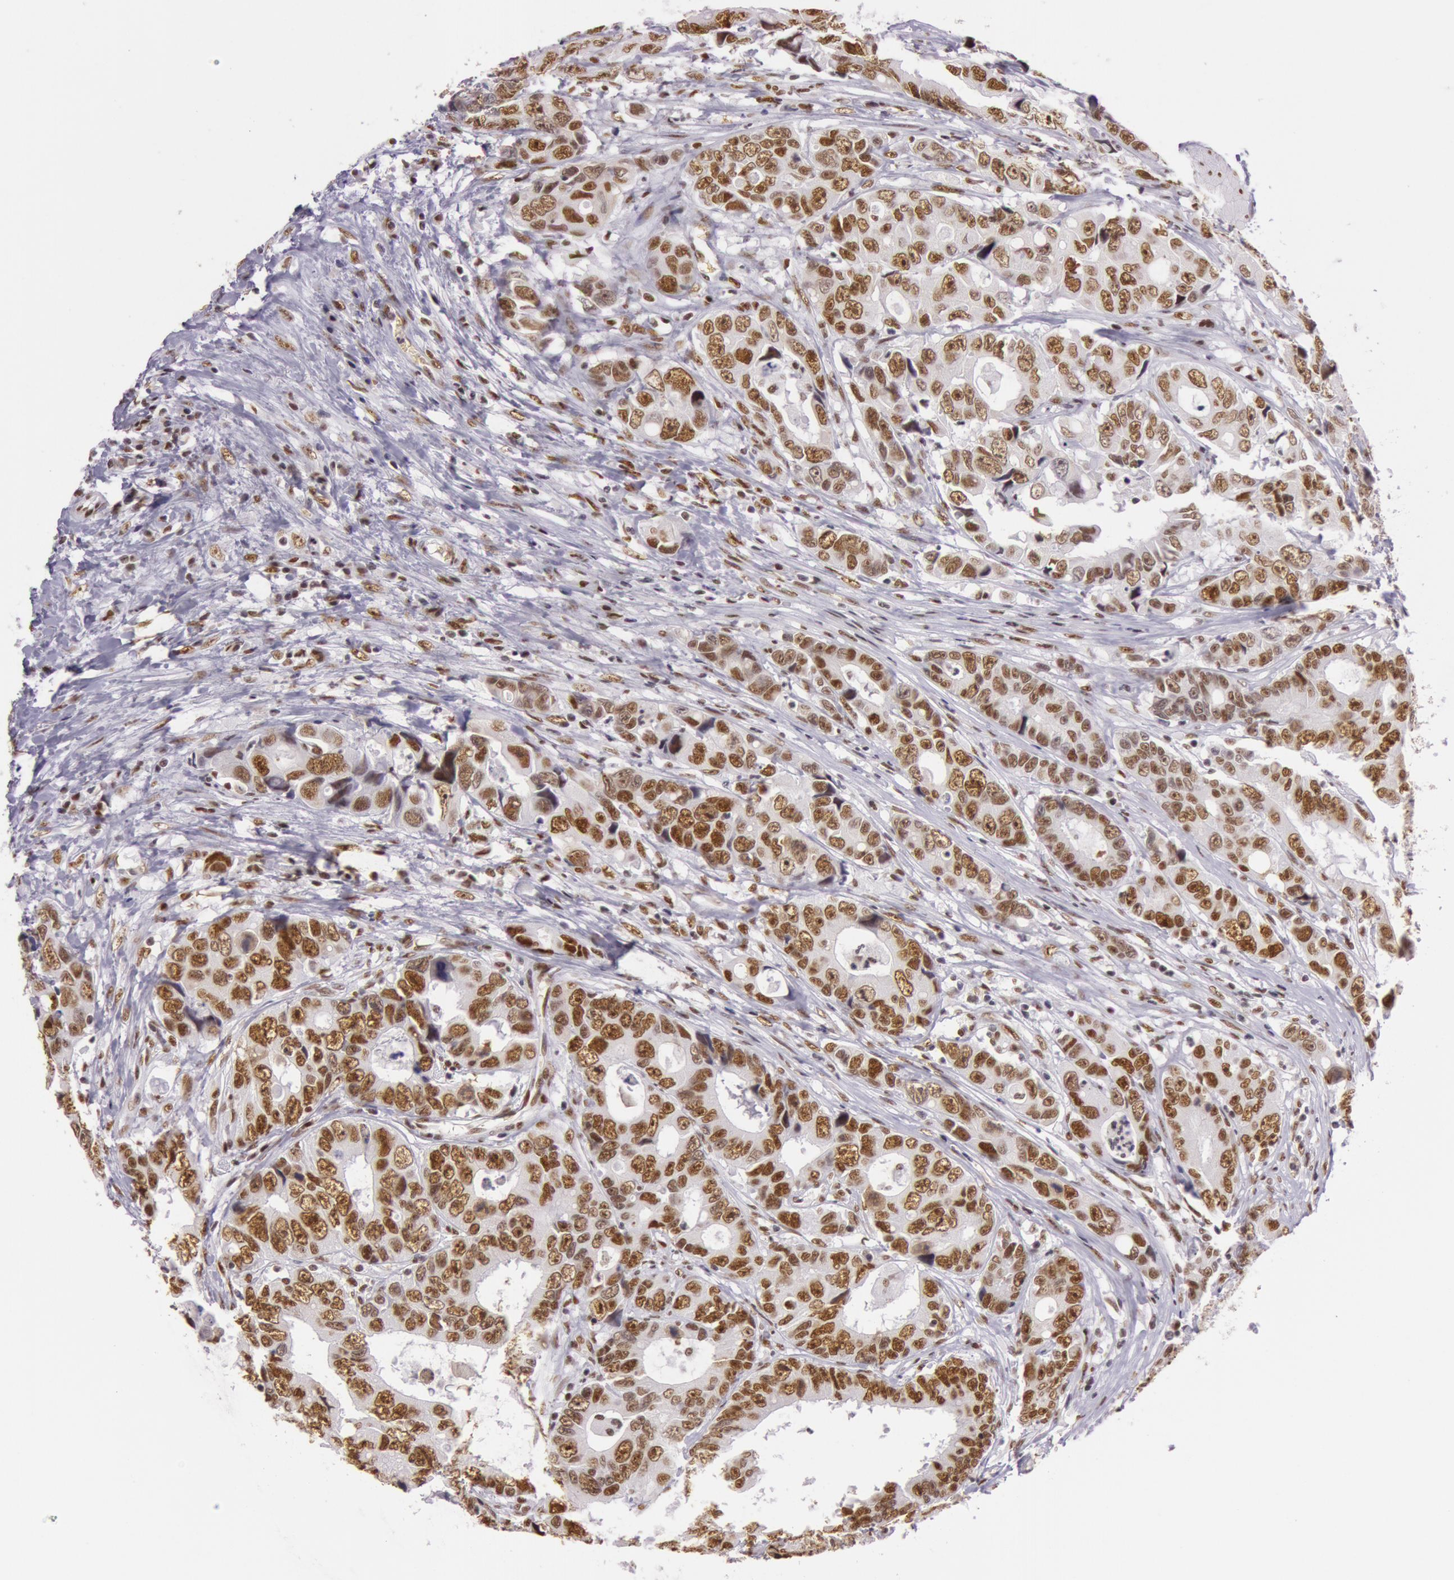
{"staining": {"intensity": "strong", "quantity": ">75%", "location": "nuclear"}, "tissue": "colorectal cancer", "cell_type": "Tumor cells", "image_type": "cancer", "snomed": [{"axis": "morphology", "description": "Adenocarcinoma, NOS"}, {"axis": "topography", "description": "Rectum"}], "caption": "Immunohistochemical staining of colorectal adenocarcinoma demonstrates strong nuclear protein expression in approximately >75% of tumor cells.", "gene": "NBN", "patient": {"sex": "female", "age": 67}}